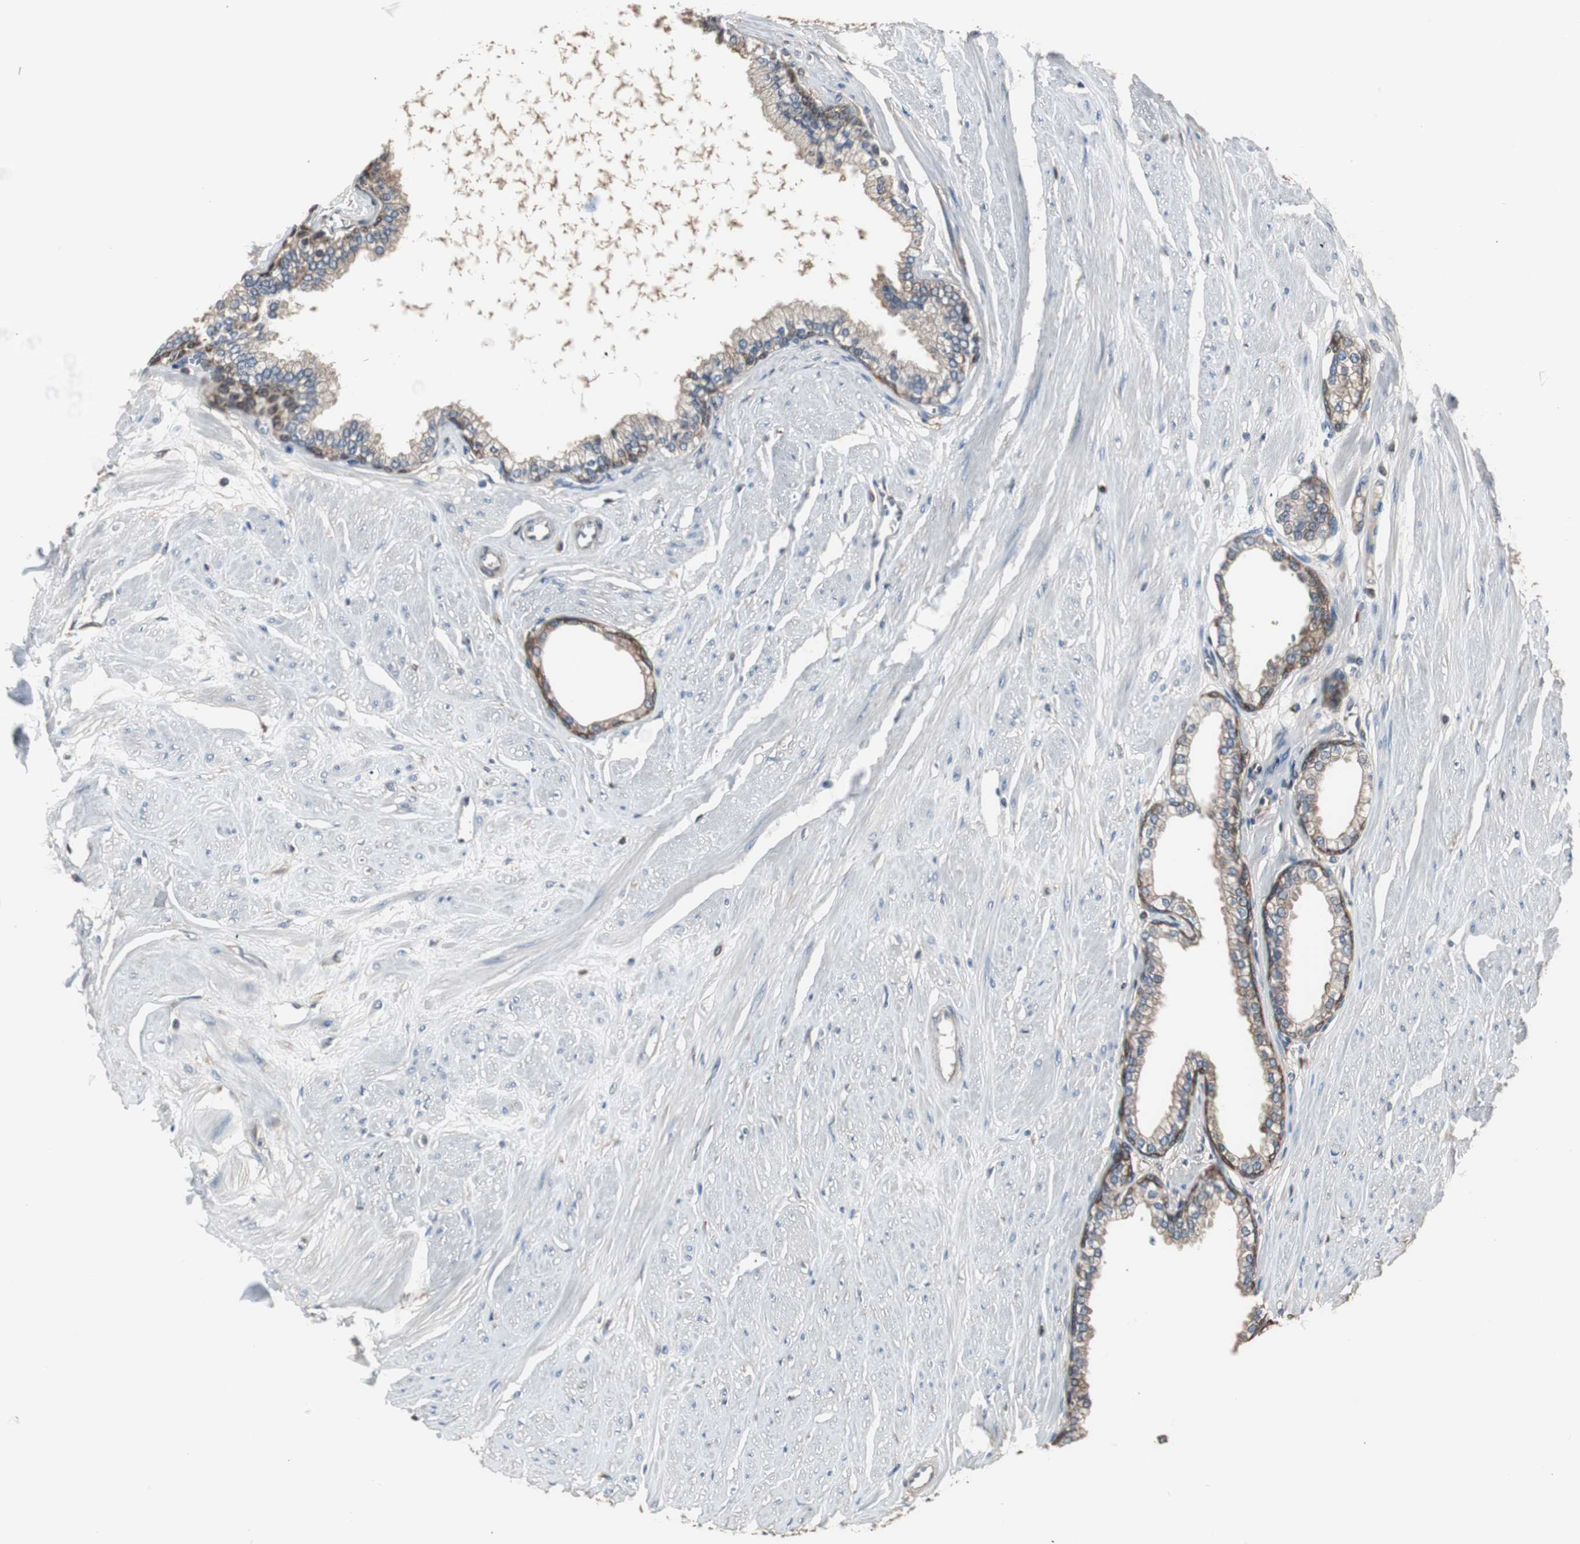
{"staining": {"intensity": "moderate", "quantity": "25%-75%", "location": "cytoplasmic/membranous"}, "tissue": "prostate", "cell_type": "Glandular cells", "image_type": "normal", "snomed": [{"axis": "morphology", "description": "Normal tissue, NOS"}, {"axis": "topography", "description": "Prostate"}], "caption": "The image exhibits immunohistochemical staining of normal prostate. There is moderate cytoplasmic/membranous staining is present in about 25%-75% of glandular cells.", "gene": "CAPNS1", "patient": {"sex": "male", "age": 64}}